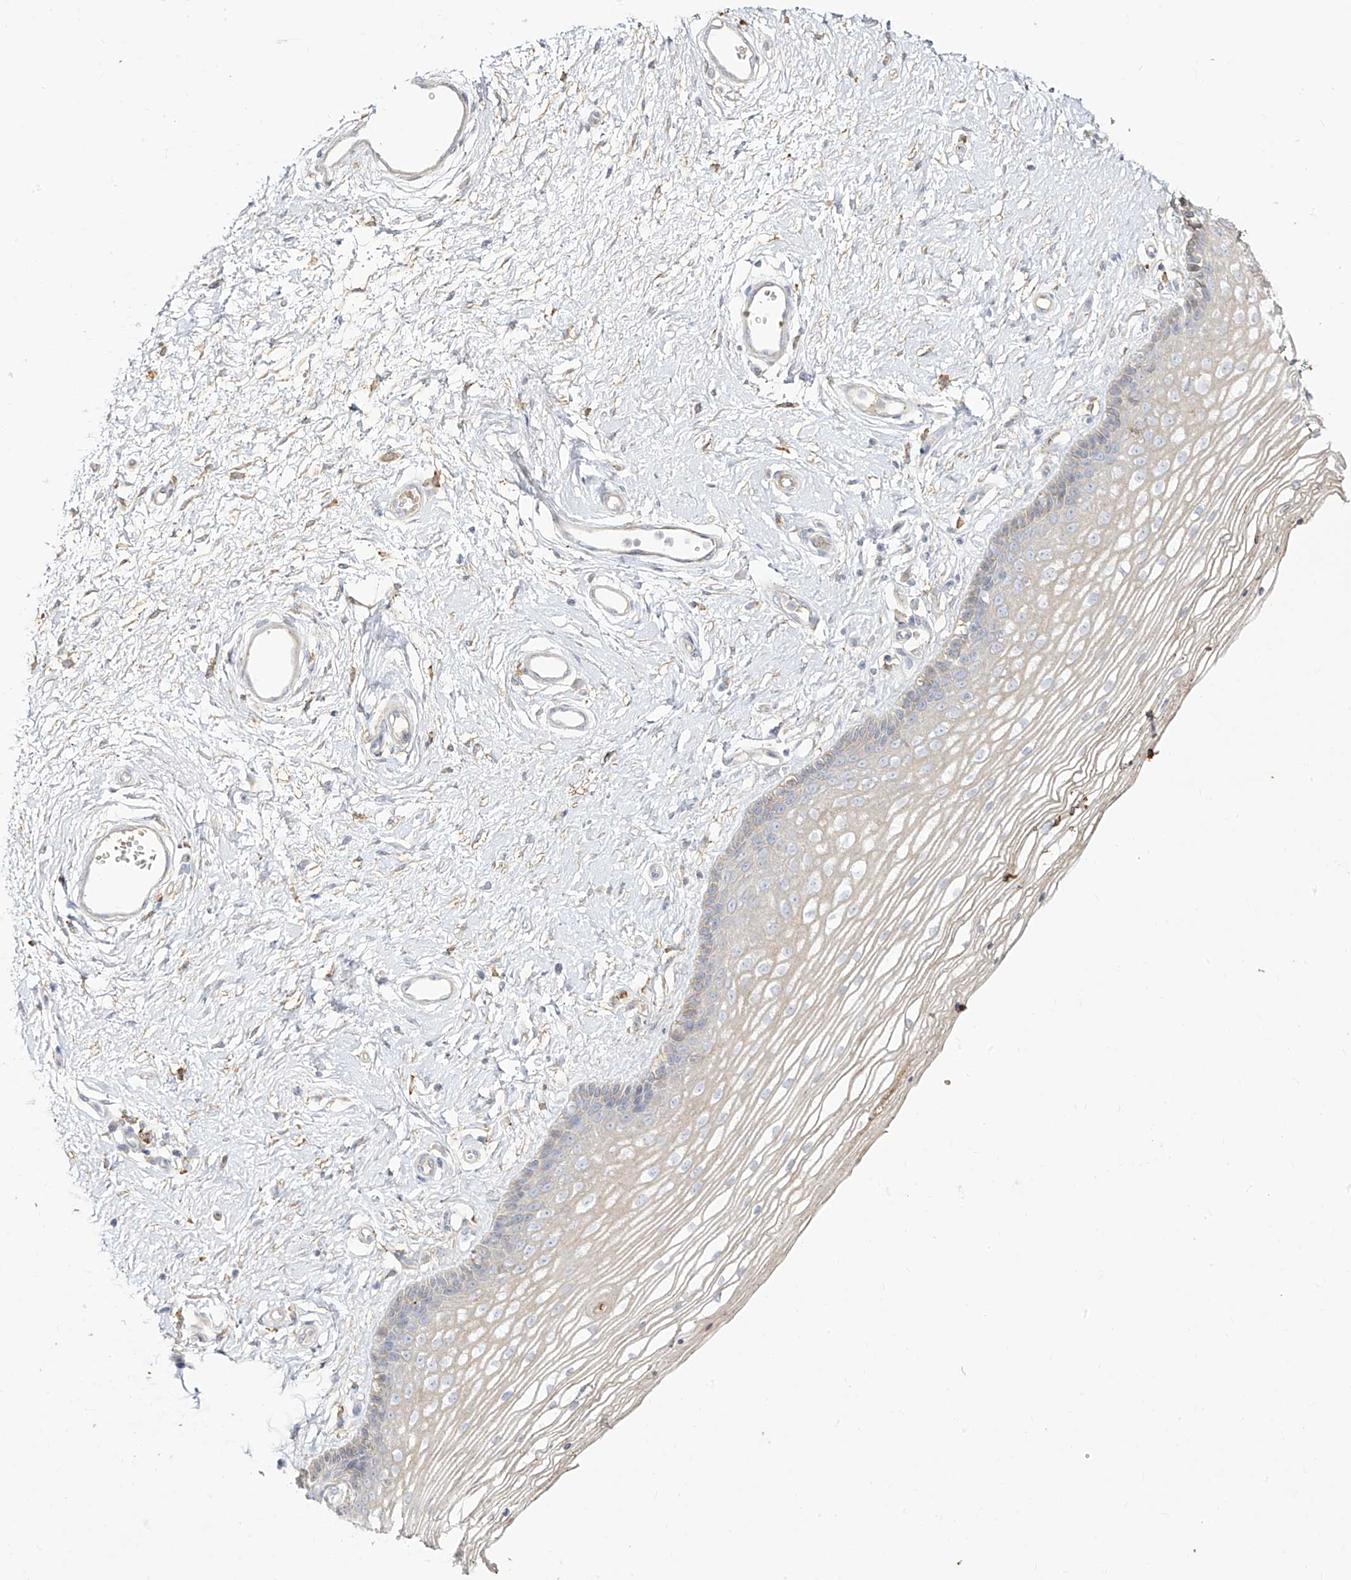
{"staining": {"intensity": "negative", "quantity": "none", "location": "none"}, "tissue": "vagina", "cell_type": "Squamous epithelial cells", "image_type": "normal", "snomed": [{"axis": "morphology", "description": "Normal tissue, NOS"}, {"axis": "topography", "description": "Vagina"}], "caption": "Normal vagina was stained to show a protein in brown. There is no significant staining in squamous epithelial cells.", "gene": "ZGRF1", "patient": {"sex": "female", "age": 46}}